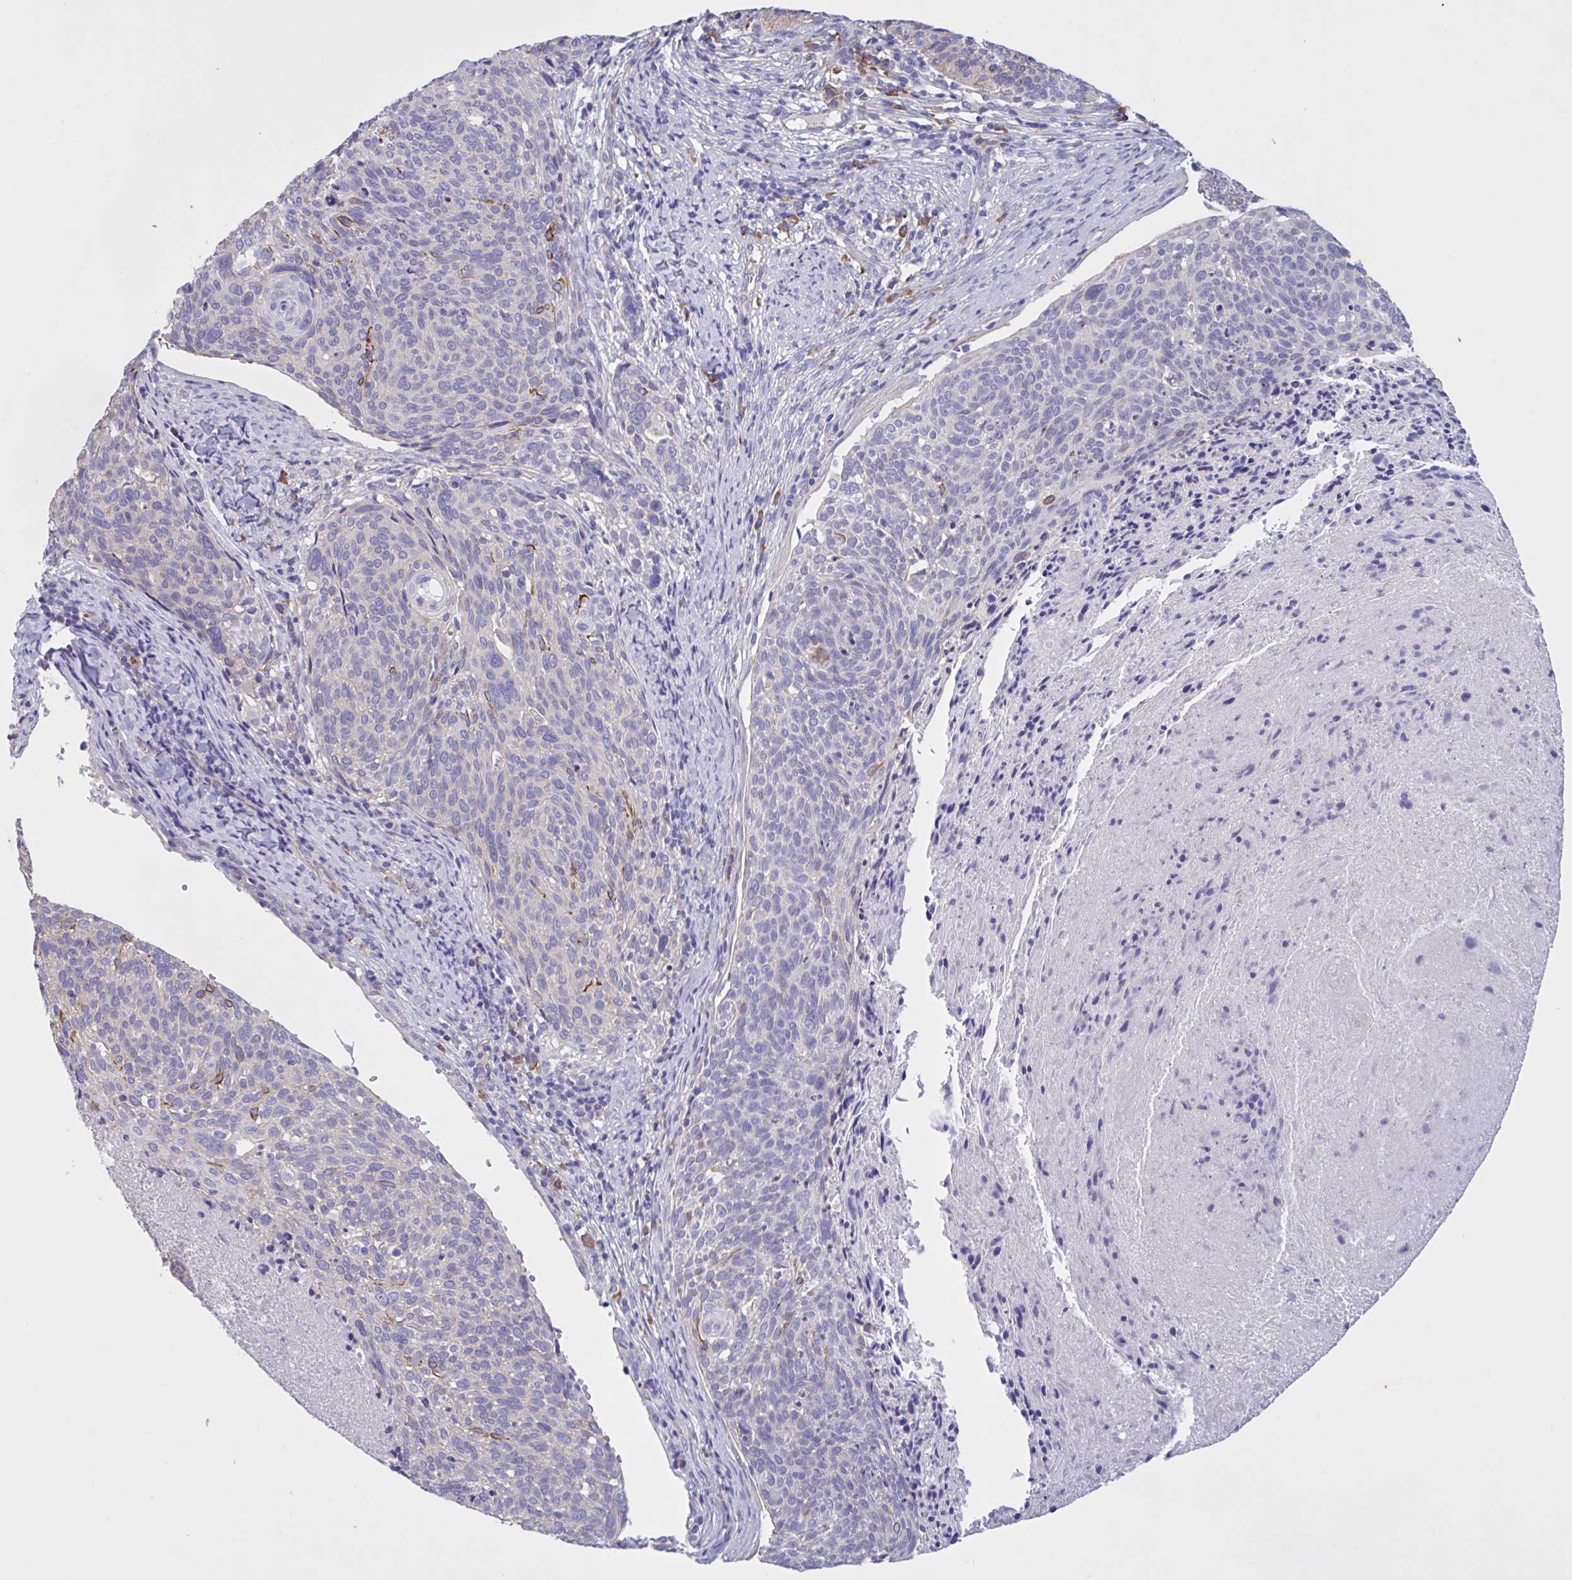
{"staining": {"intensity": "moderate", "quantity": "<25%", "location": "cytoplasmic/membranous"}, "tissue": "cervical cancer", "cell_type": "Tumor cells", "image_type": "cancer", "snomed": [{"axis": "morphology", "description": "Squamous cell carcinoma, NOS"}, {"axis": "topography", "description": "Cervix"}], "caption": "Brown immunohistochemical staining in human cervical cancer (squamous cell carcinoma) exhibits moderate cytoplasmic/membranous expression in about <25% of tumor cells.", "gene": "SLC66A1", "patient": {"sex": "female", "age": 49}}